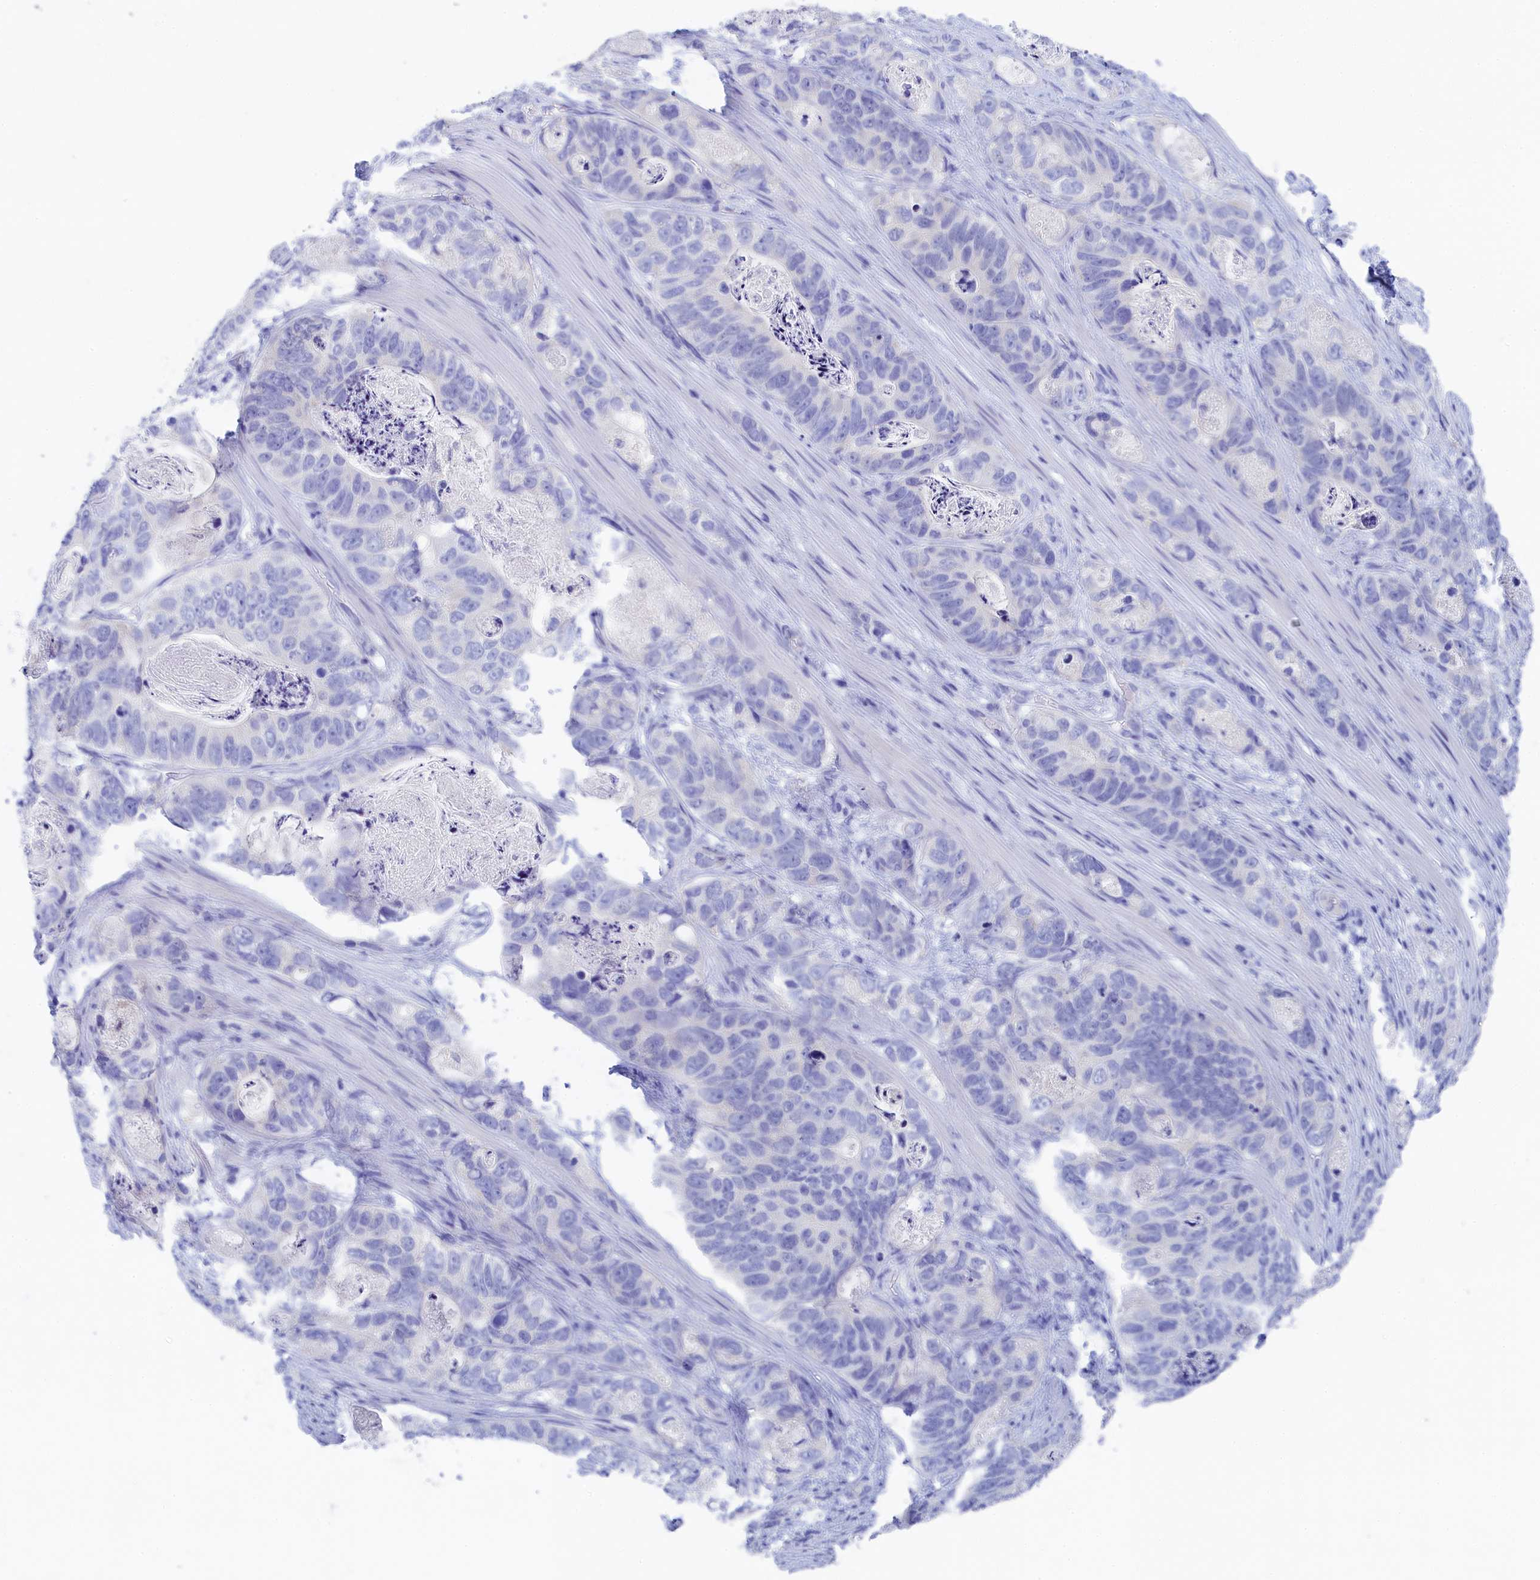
{"staining": {"intensity": "negative", "quantity": "none", "location": "none"}, "tissue": "stomach cancer", "cell_type": "Tumor cells", "image_type": "cancer", "snomed": [{"axis": "morphology", "description": "Normal tissue, NOS"}, {"axis": "morphology", "description": "Adenocarcinoma, NOS"}, {"axis": "topography", "description": "Stomach"}], "caption": "Protein analysis of stomach cancer (adenocarcinoma) displays no significant expression in tumor cells.", "gene": "TRIM10", "patient": {"sex": "female", "age": 89}}